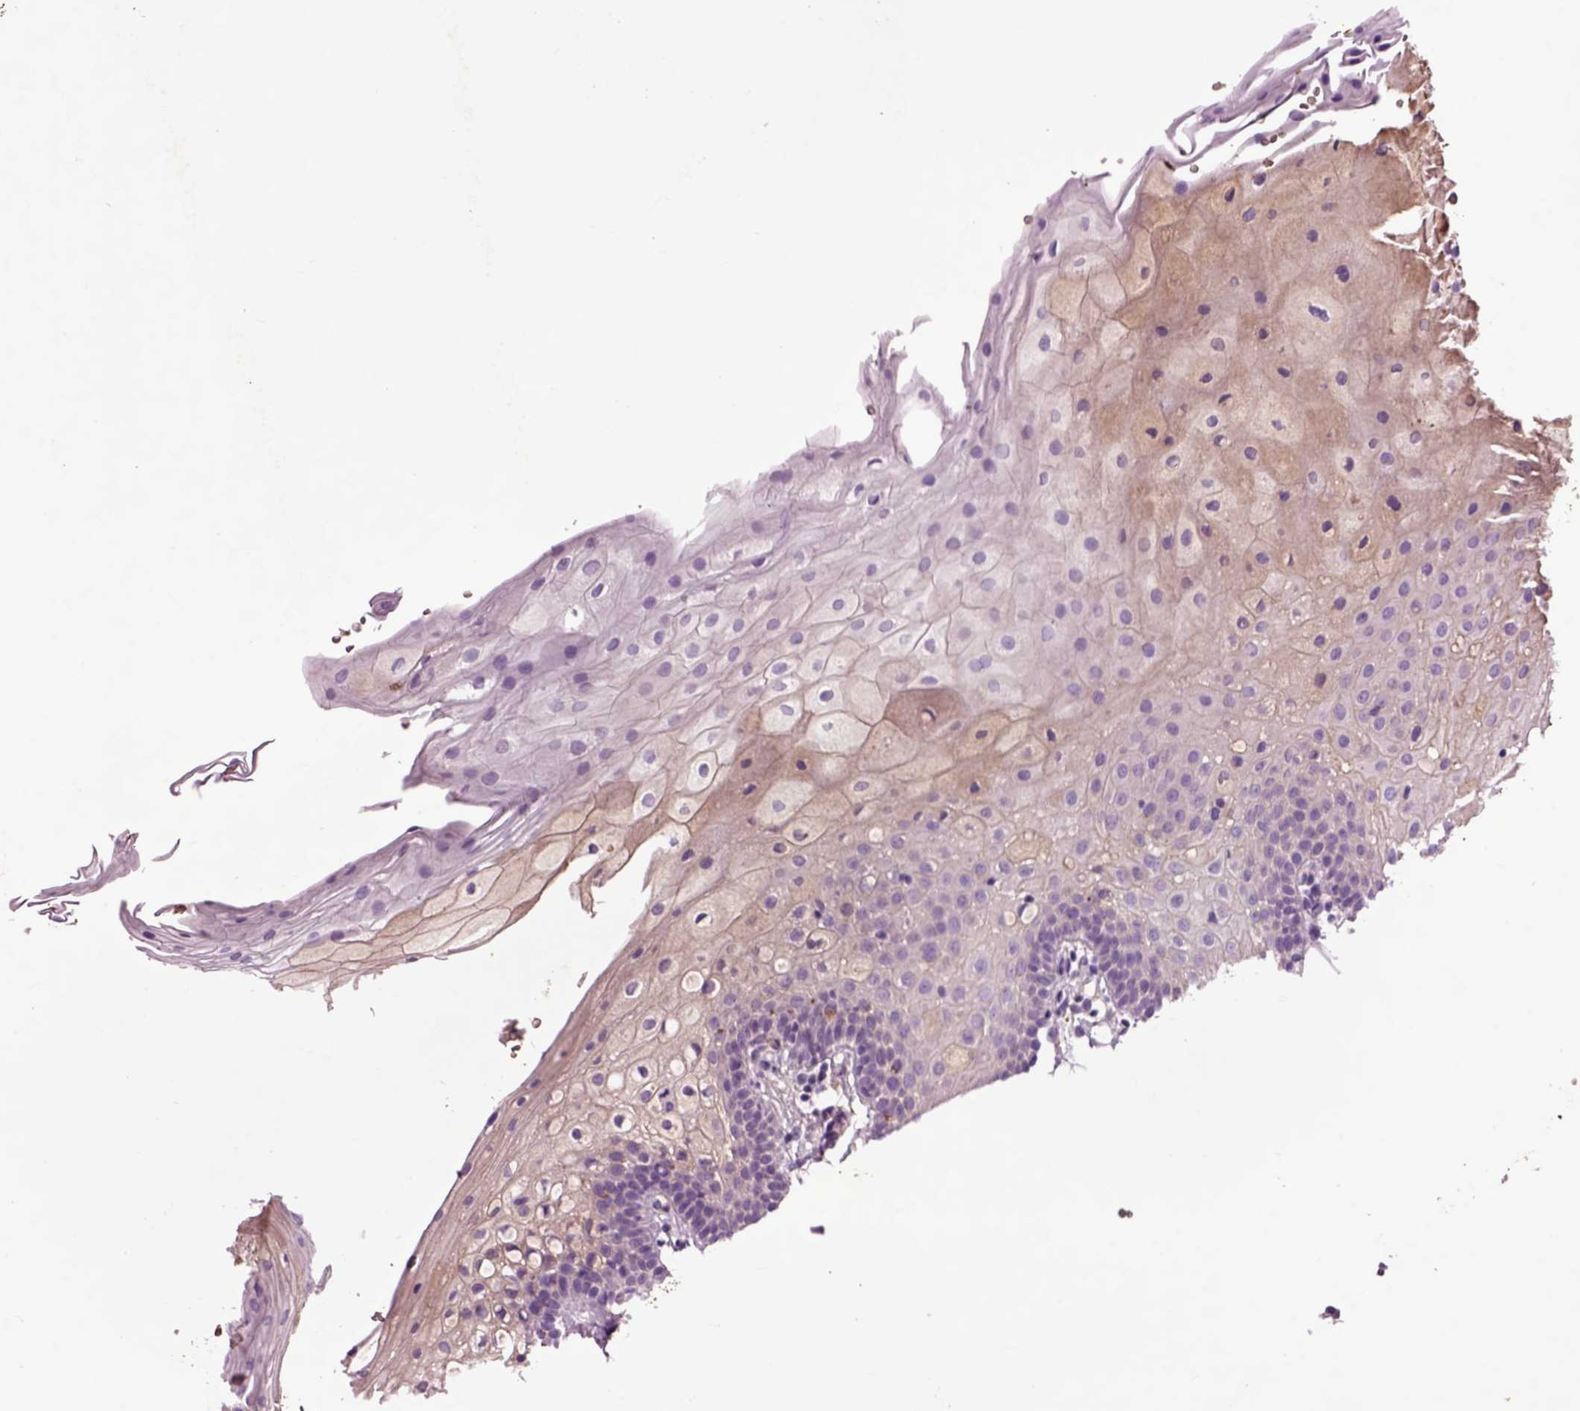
{"staining": {"intensity": "weak", "quantity": "<25%", "location": "cytoplasmic/membranous"}, "tissue": "oral mucosa", "cell_type": "Squamous epithelial cells", "image_type": "normal", "snomed": [{"axis": "morphology", "description": "Normal tissue, NOS"}, {"axis": "topography", "description": "Oral tissue"}, {"axis": "topography", "description": "Tounge, NOS"}], "caption": "Squamous epithelial cells are negative for protein expression in unremarkable human oral mucosa. (DAB (3,3'-diaminobenzidine) IHC visualized using brightfield microscopy, high magnification).", "gene": "SPON1", "patient": {"sex": "female", "age": 83}}